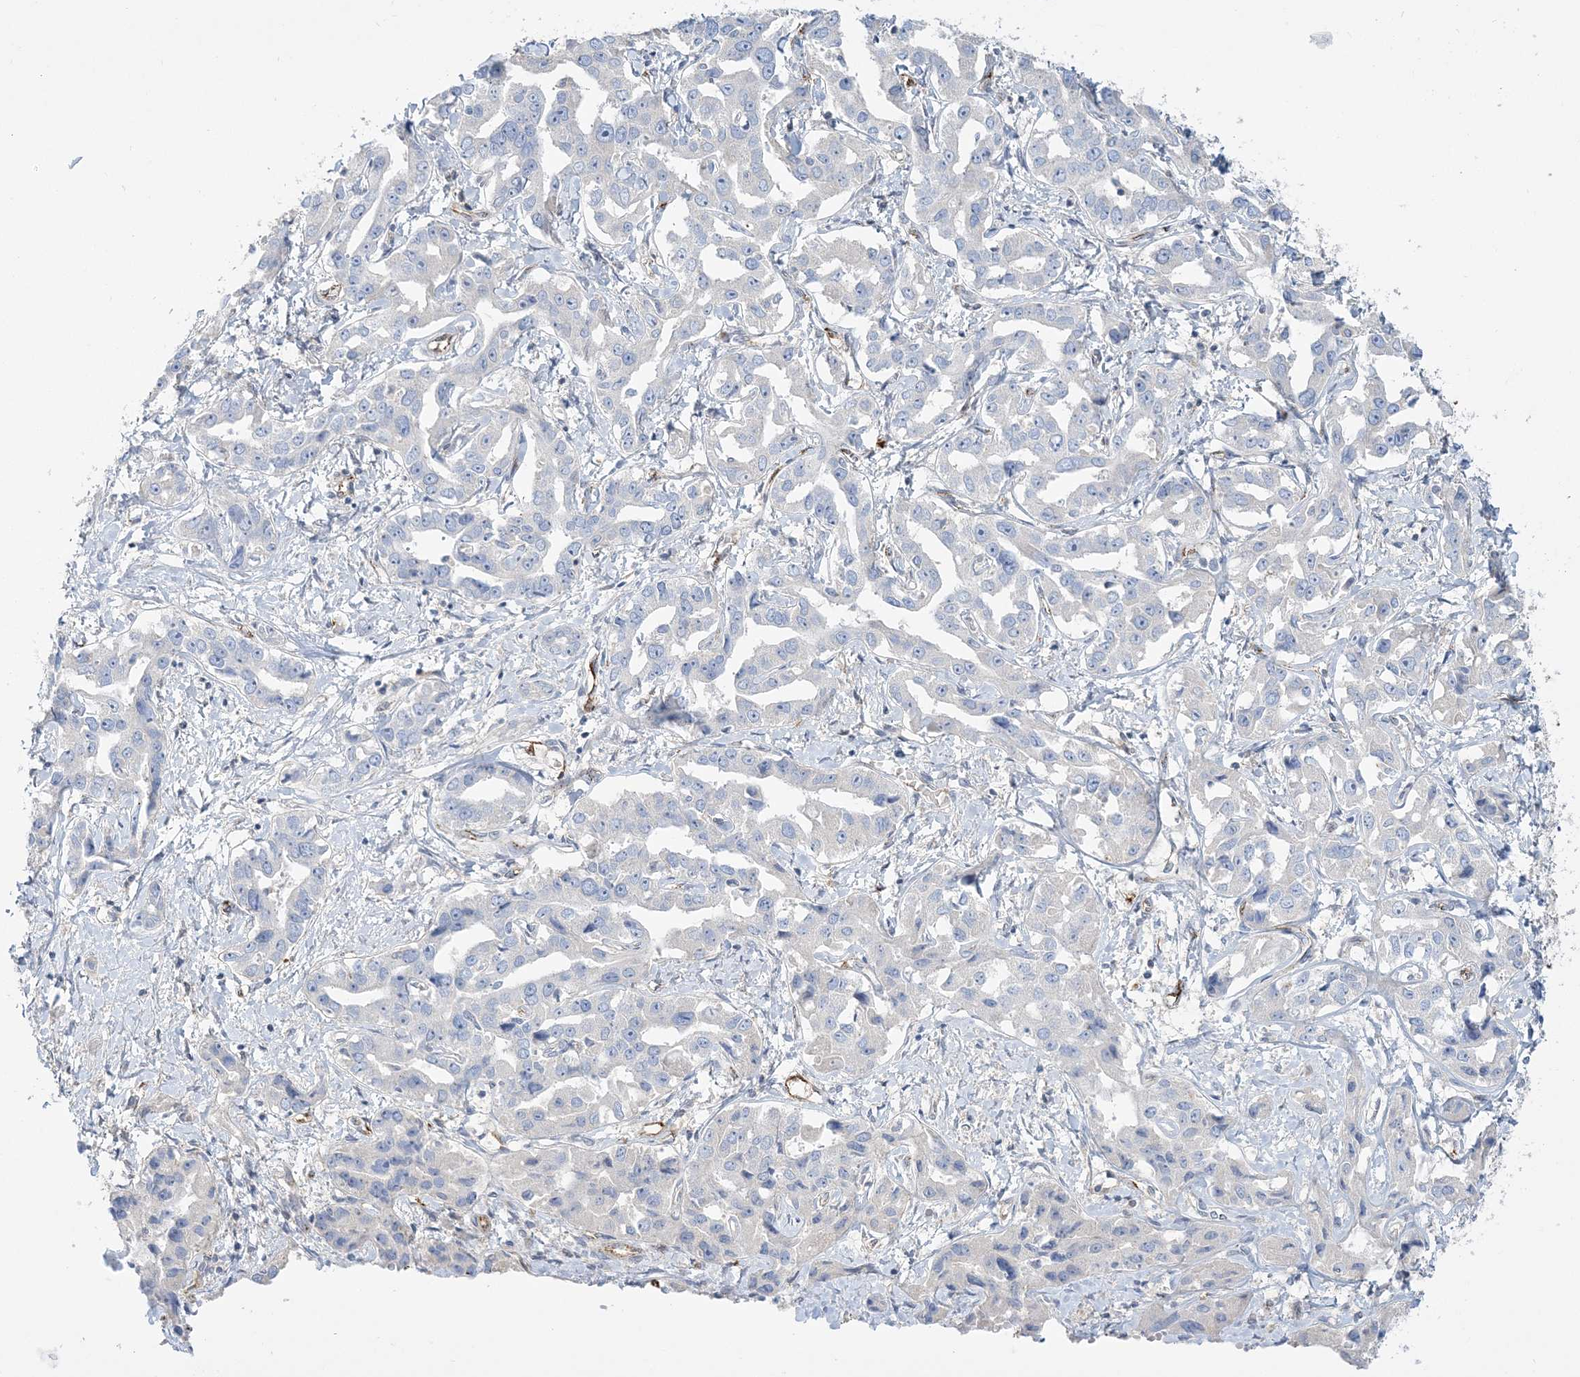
{"staining": {"intensity": "negative", "quantity": "none", "location": "none"}, "tissue": "liver cancer", "cell_type": "Tumor cells", "image_type": "cancer", "snomed": [{"axis": "morphology", "description": "Cholangiocarcinoma"}, {"axis": "topography", "description": "Liver"}], "caption": "Immunohistochemical staining of human liver cancer displays no significant expression in tumor cells. (IHC, brightfield microscopy, high magnification).", "gene": "INPP1", "patient": {"sex": "male", "age": 59}}